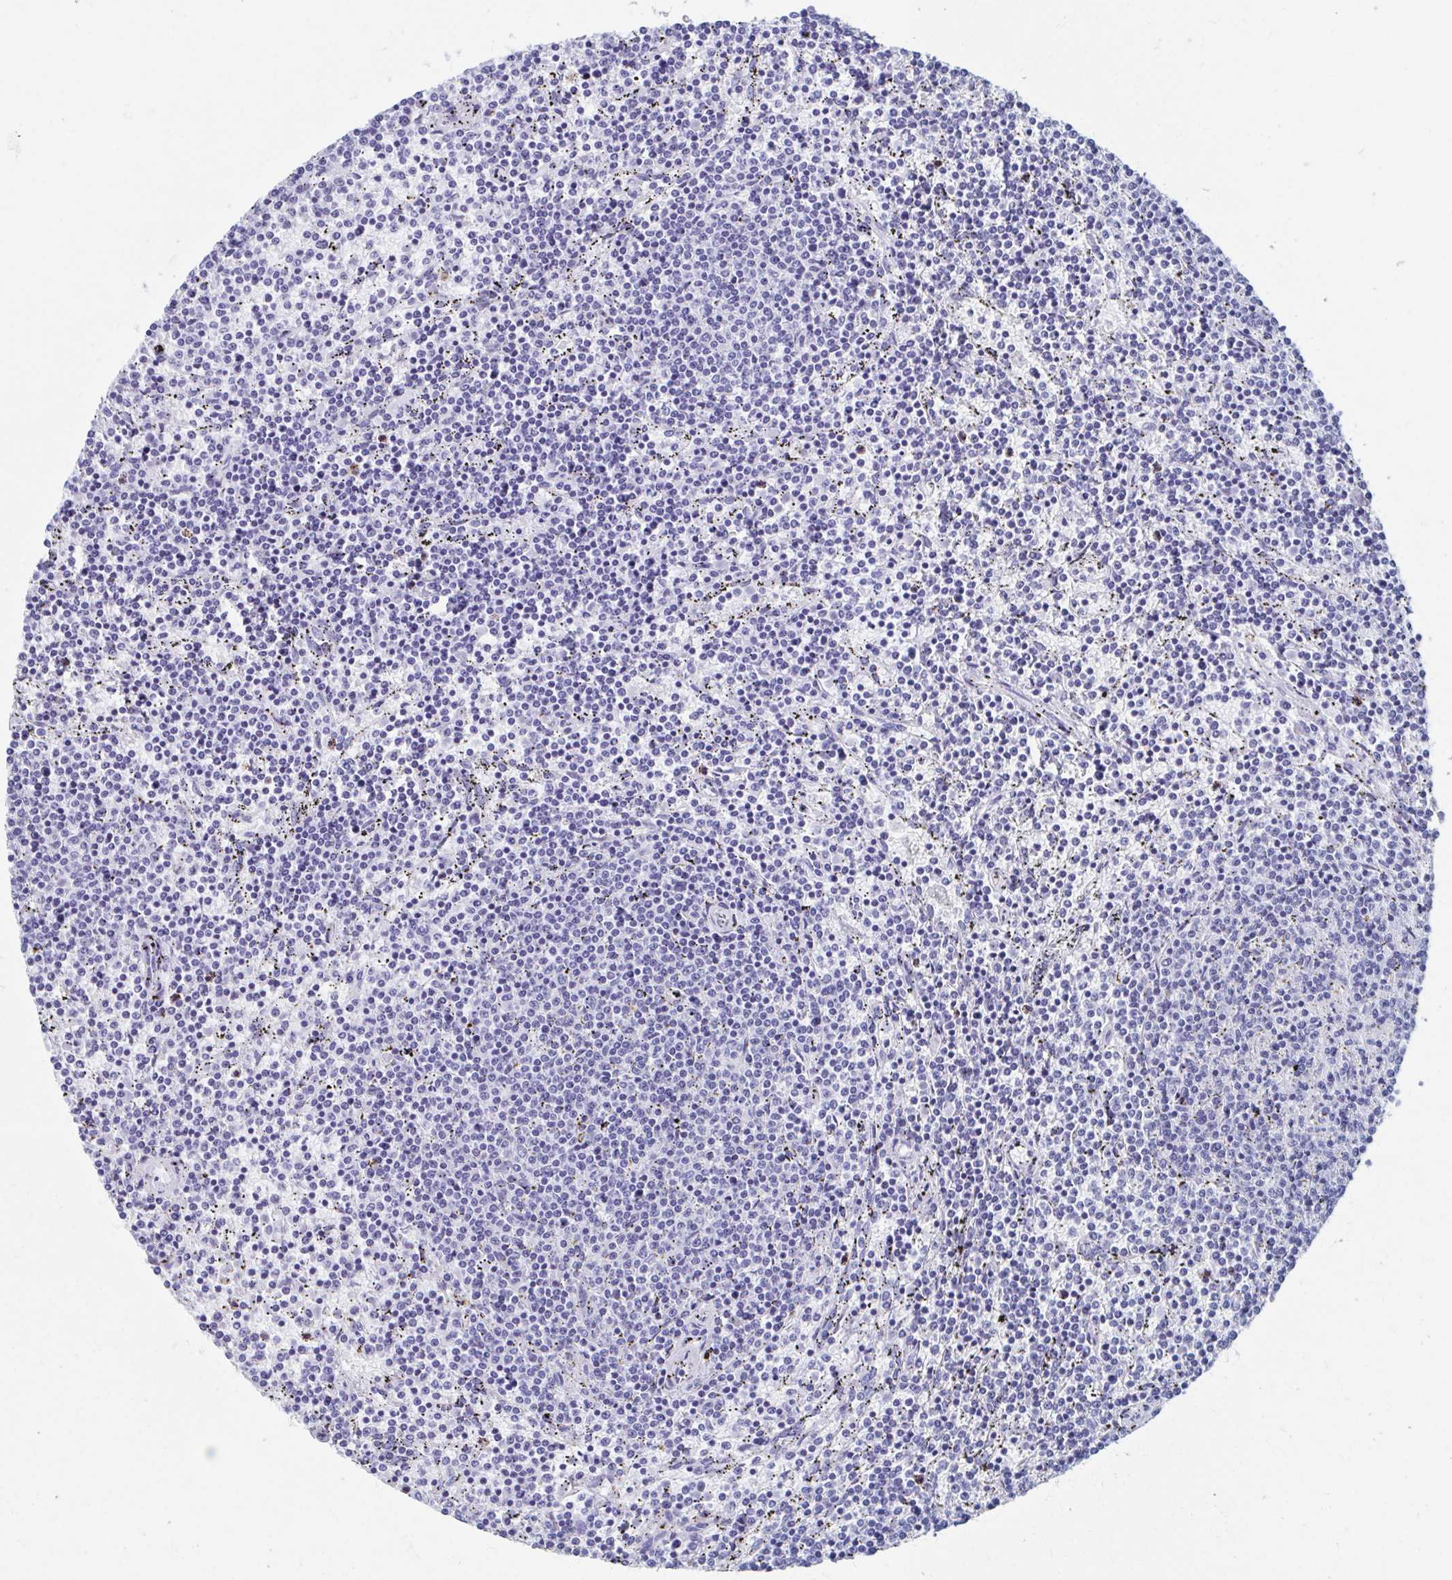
{"staining": {"intensity": "negative", "quantity": "none", "location": "none"}, "tissue": "lymphoma", "cell_type": "Tumor cells", "image_type": "cancer", "snomed": [{"axis": "morphology", "description": "Malignant lymphoma, non-Hodgkin's type, Low grade"}, {"axis": "topography", "description": "Spleen"}], "caption": "DAB (3,3'-diaminobenzidine) immunohistochemical staining of low-grade malignant lymphoma, non-Hodgkin's type demonstrates no significant expression in tumor cells.", "gene": "SHCBP1L", "patient": {"sex": "female", "age": 50}}